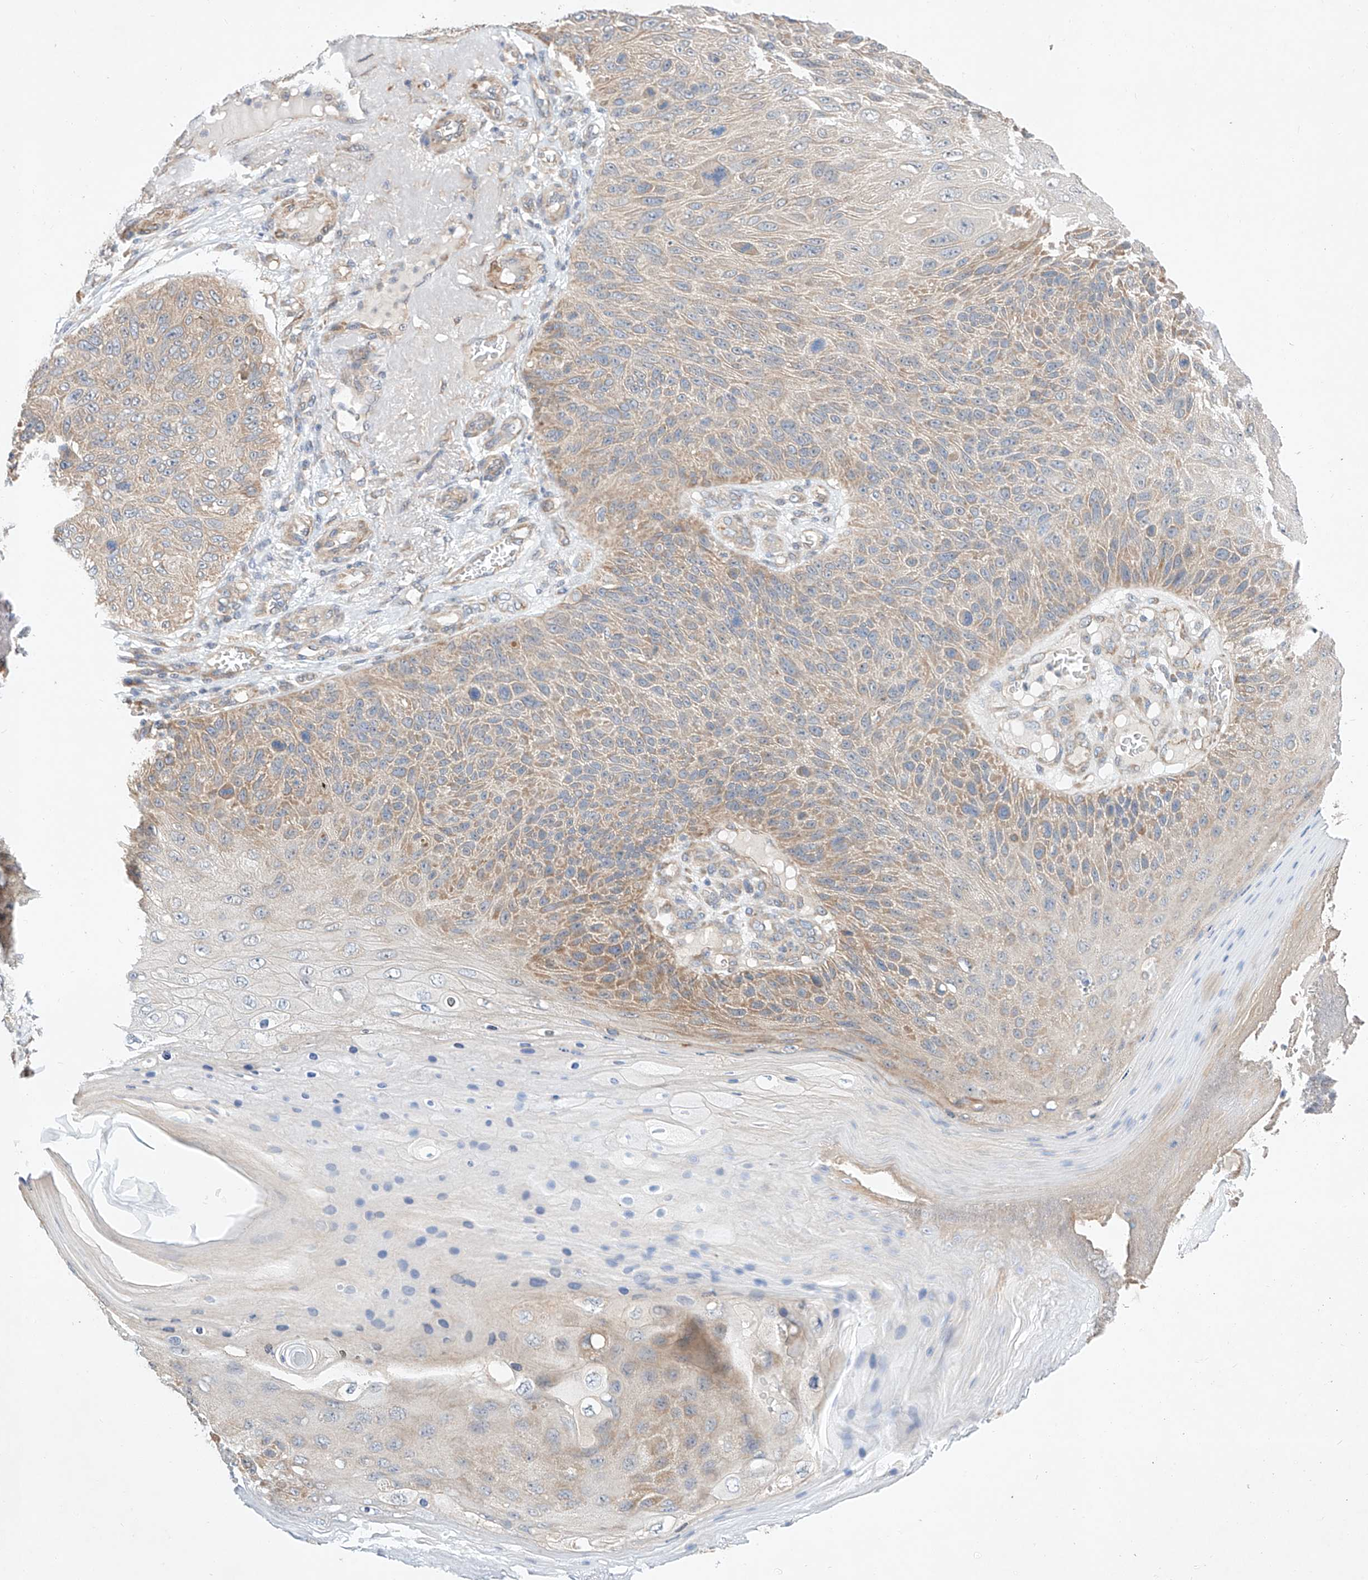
{"staining": {"intensity": "moderate", "quantity": "25%-75%", "location": "cytoplasmic/membranous"}, "tissue": "skin cancer", "cell_type": "Tumor cells", "image_type": "cancer", "snomed": [{"axis": "morphology", "description": "Squamous cell carcinoma, NOS"}, {"axis": "topography", "description": "Skin"}], "caption": "Squamous cell carcinoma (skin) was stained to show a protein in brown. There is medium levels of moderate cytoplasmic/membranous expression in about 25%-75% of tumor cells. The protein of interest is shown in brown color, while the nuclei are stained blue.", "gene": "C6orf118", "patient": {"sex": "female", "age": 88}}